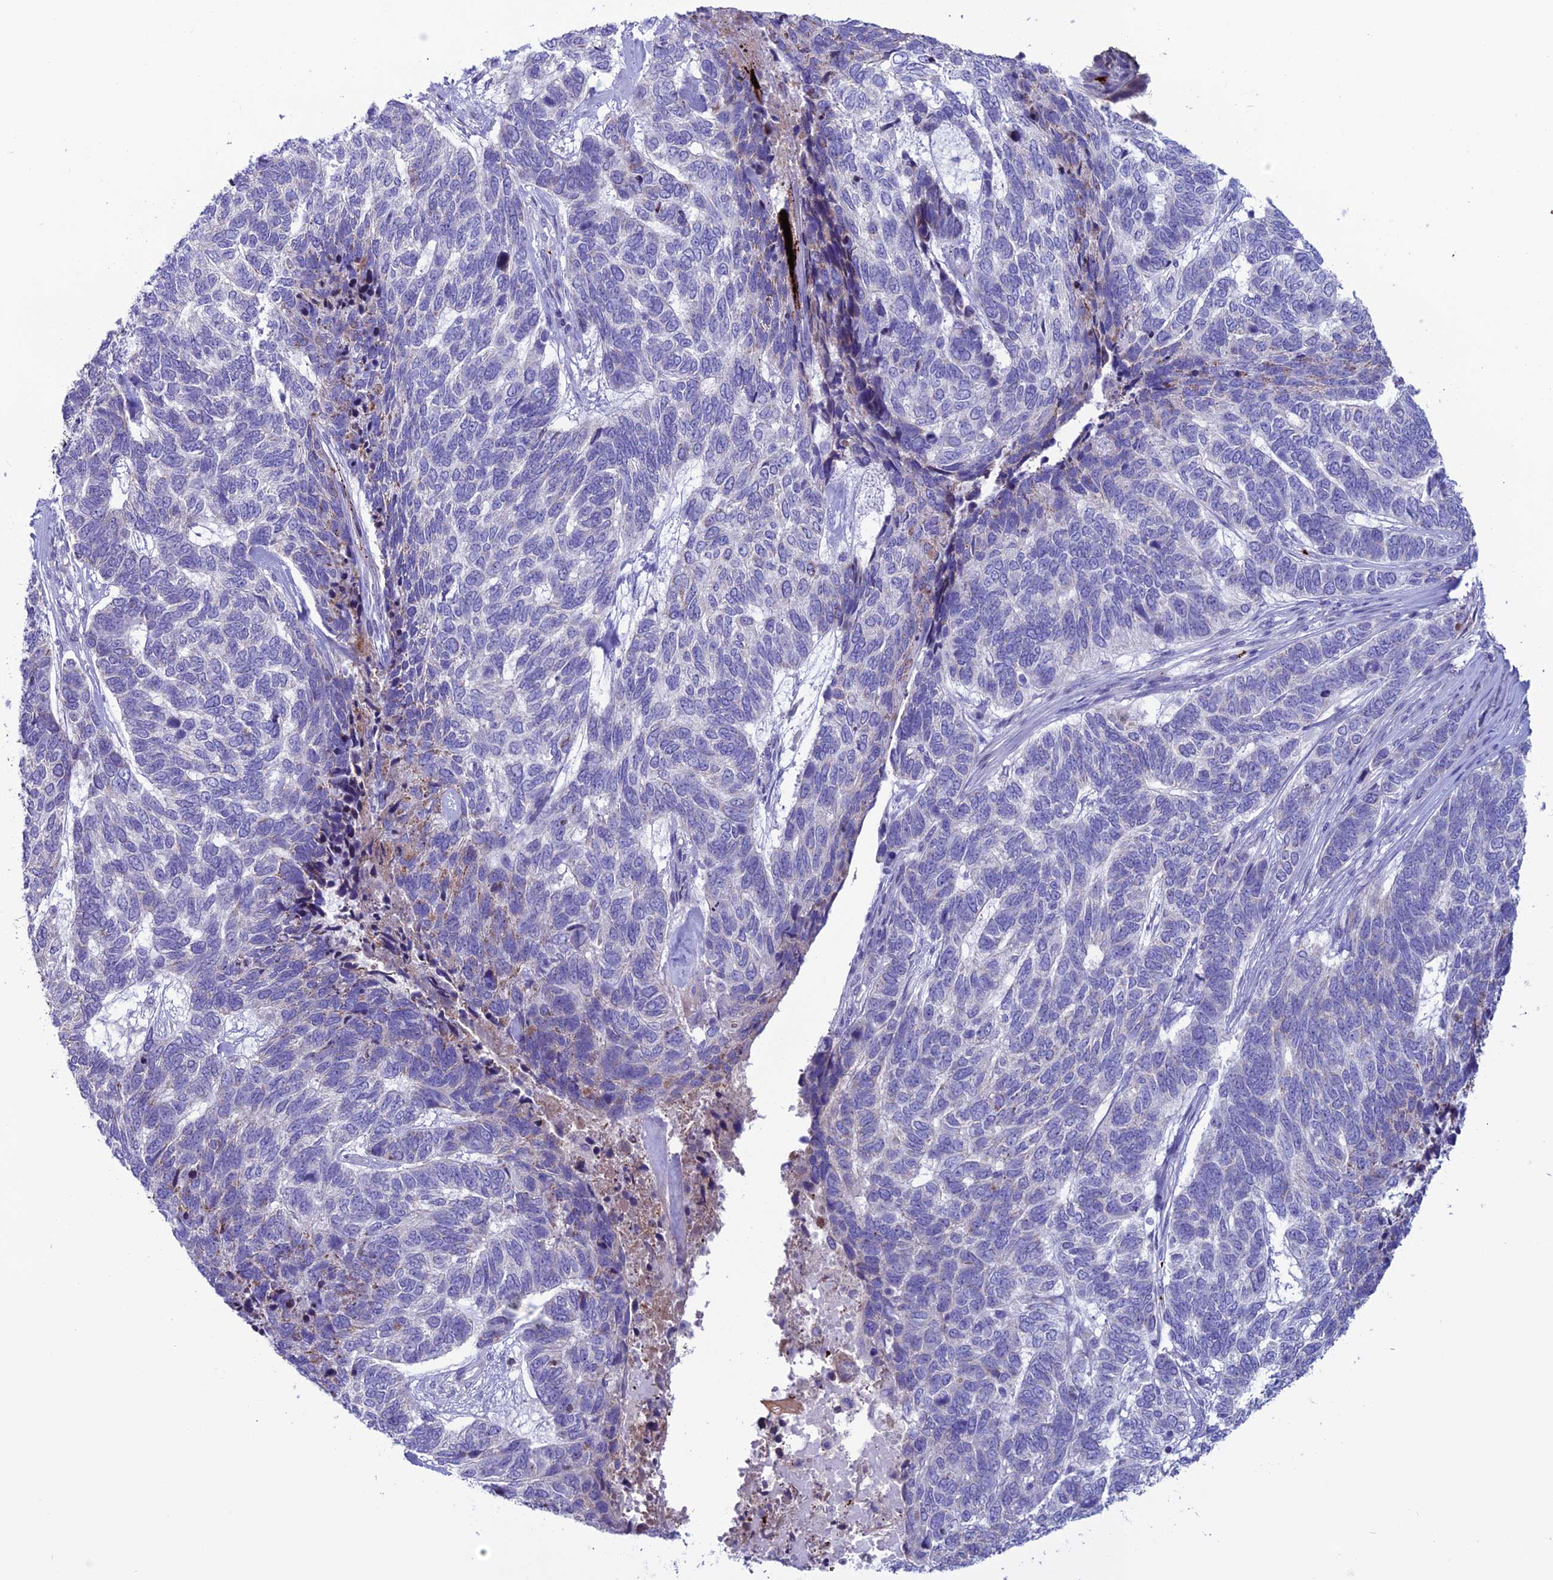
{"staining": {"intensity": "negative", "quantity": "none", "location": "none"}, "tissue": "skin cancer", "cell_type": "Tumor cells", "image_type": "cancer", "snomed": [{"axis": "morphology", "description": "Basal cell carcinoma"}, {"axis": "topography", "description": "Skin"}], "caption": "The photomicrograph displays no significant positivity in tumor cells of skin cancer (basal cell carcinoma).", "gene": "C21orf140", "patient": {"sex": "female", "age": 65}}